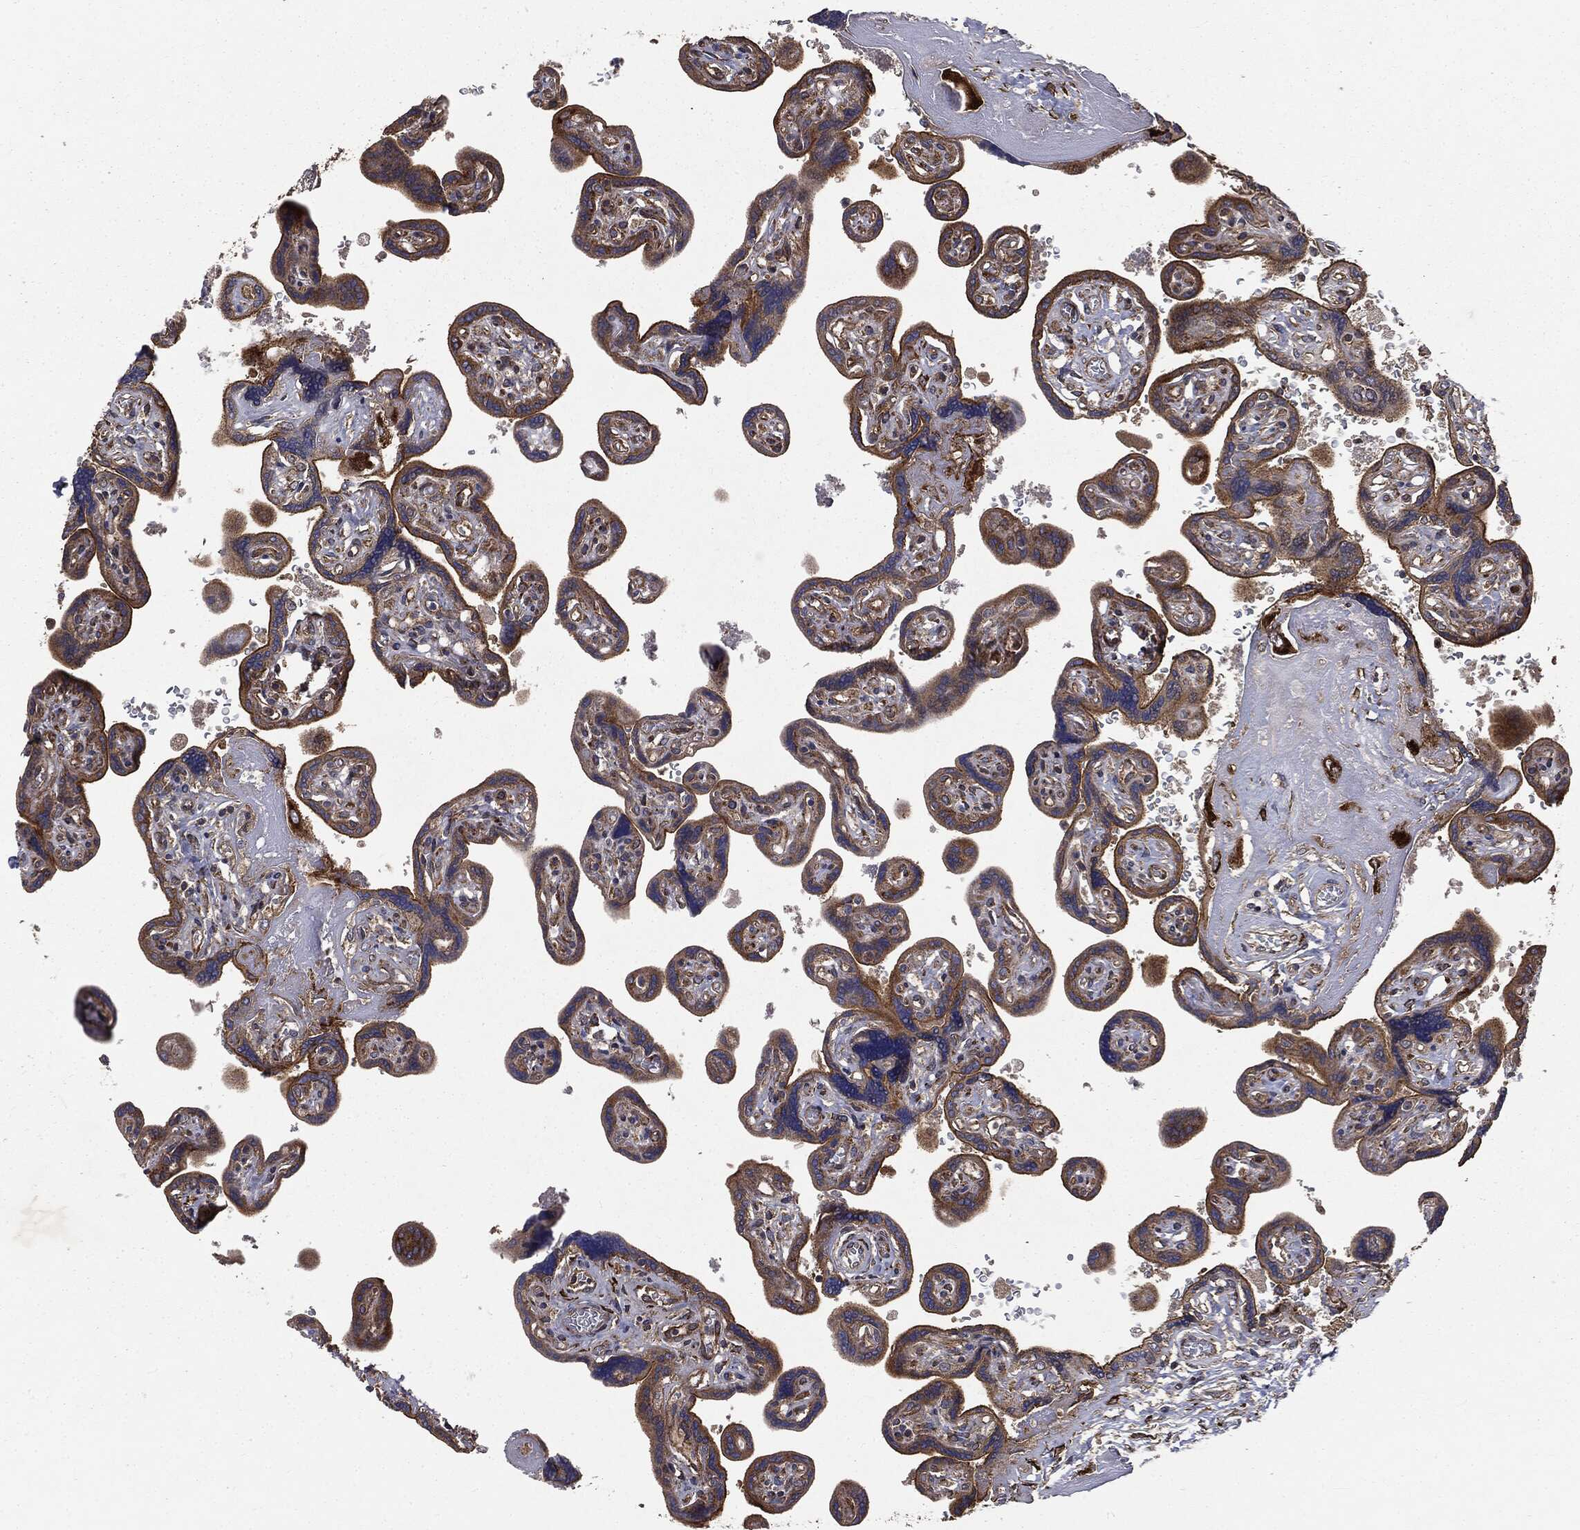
{"staining": {"intensity": "strong", "quantity": ">75%", "location": "cytoplasmic/membranous"}, "tissue": "placenta", "cell_type": "Decidual cells", "image_type": "normal", "snomed": [{"axis": "morphology", "description": "Normal tissue, NOS"}, {"axis": "topography", "description": "Placenta"}], "caption": "High-magnification brightfield microscopy of normal placenta stained with DAB (brown) and counterstained with hematoxylin (blue). decidual cells exhibit strong cytoplasmic/membranous expression is seen in about>75% of cells. The protein is shown in brown color, while the nuclei are stained blue.", "gene": "PLOD3", "patient": {"sex": "female", "age": 32}}